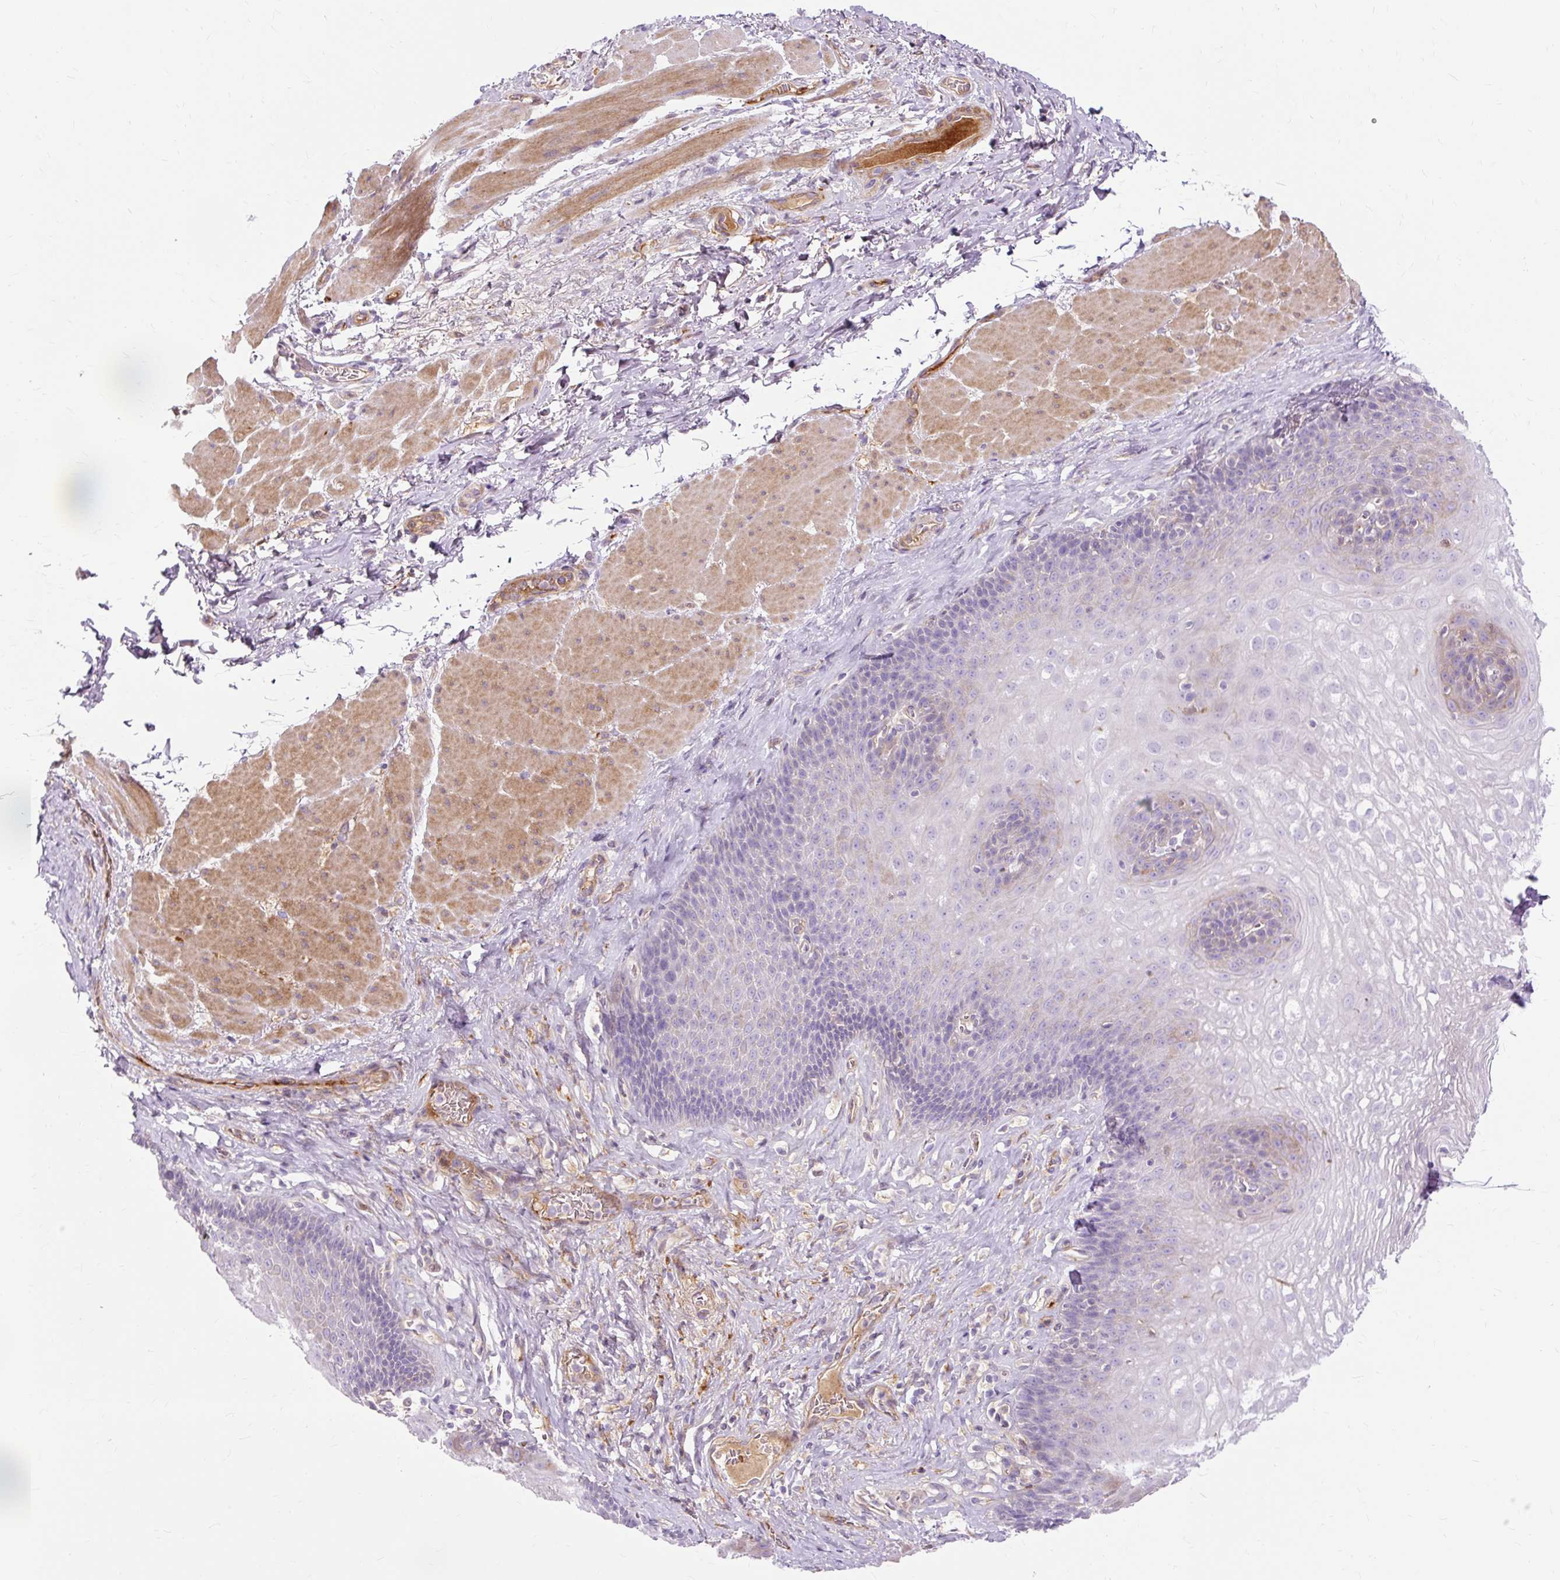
{"staining": {"intensity": "negative", "quantity": "none", "location": "none"}, "tissue": "esophagus", "cell_type": "Squamous epithelial cells", "image_type": "normal", "snomed": [{"axis": "morphology", "description": "Normal tissue, NOS"}, {"axis": "topography", "description": "Esophagus"}], "caption": "This micrograph is of benign esophagus stained with IHC to label a protein in brown with the nuclei are counter-stained blue. There is no expression in squamous epithelial cells.", "gene": "DCTN4", "patient": {"sex": "female", "age": 66}}